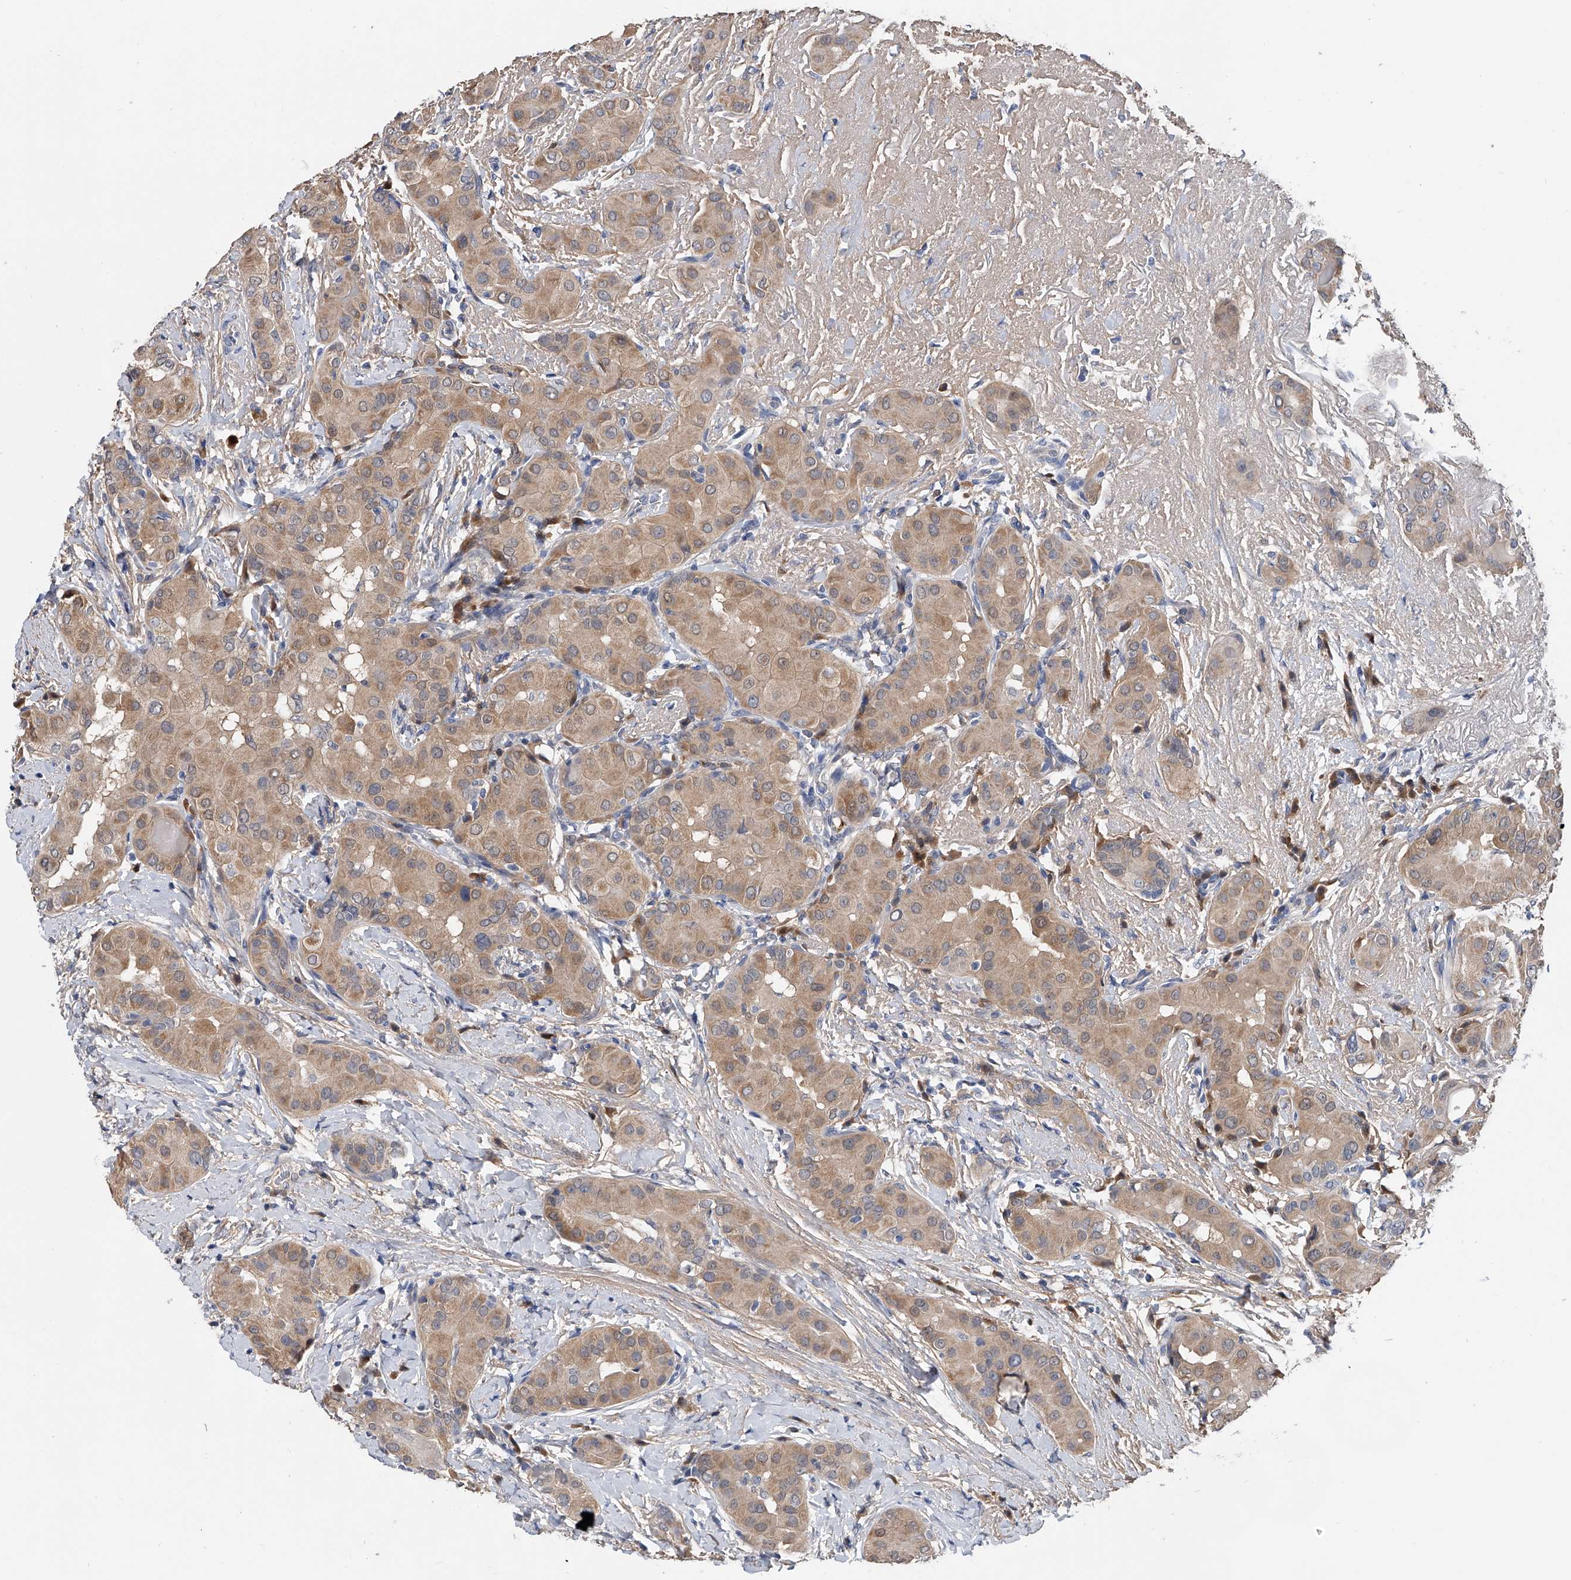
{"staining": {"intensity": "weak", "quantity": ">75%", "location": "cytoplasmic/membranous"}, "tissue": "thyroid cancer", "cell_type": "Tumor cells", "image_type": "cancer", "snomed": [{"axis": "morphology", "description": "Papillary adenocarcinoma, NOS"}, {"axis": "topography", "description": "Thyroid gland"}], "caption": "Immunohistochemical staining of human papillary adenocarcinoma (thyroid) exhibits low levels of weak cytoplasmic/membranous protein staining in about >75% of tumor cells.", "gene": "PGM3", "patient": {"sex": "male", "age": 33}}